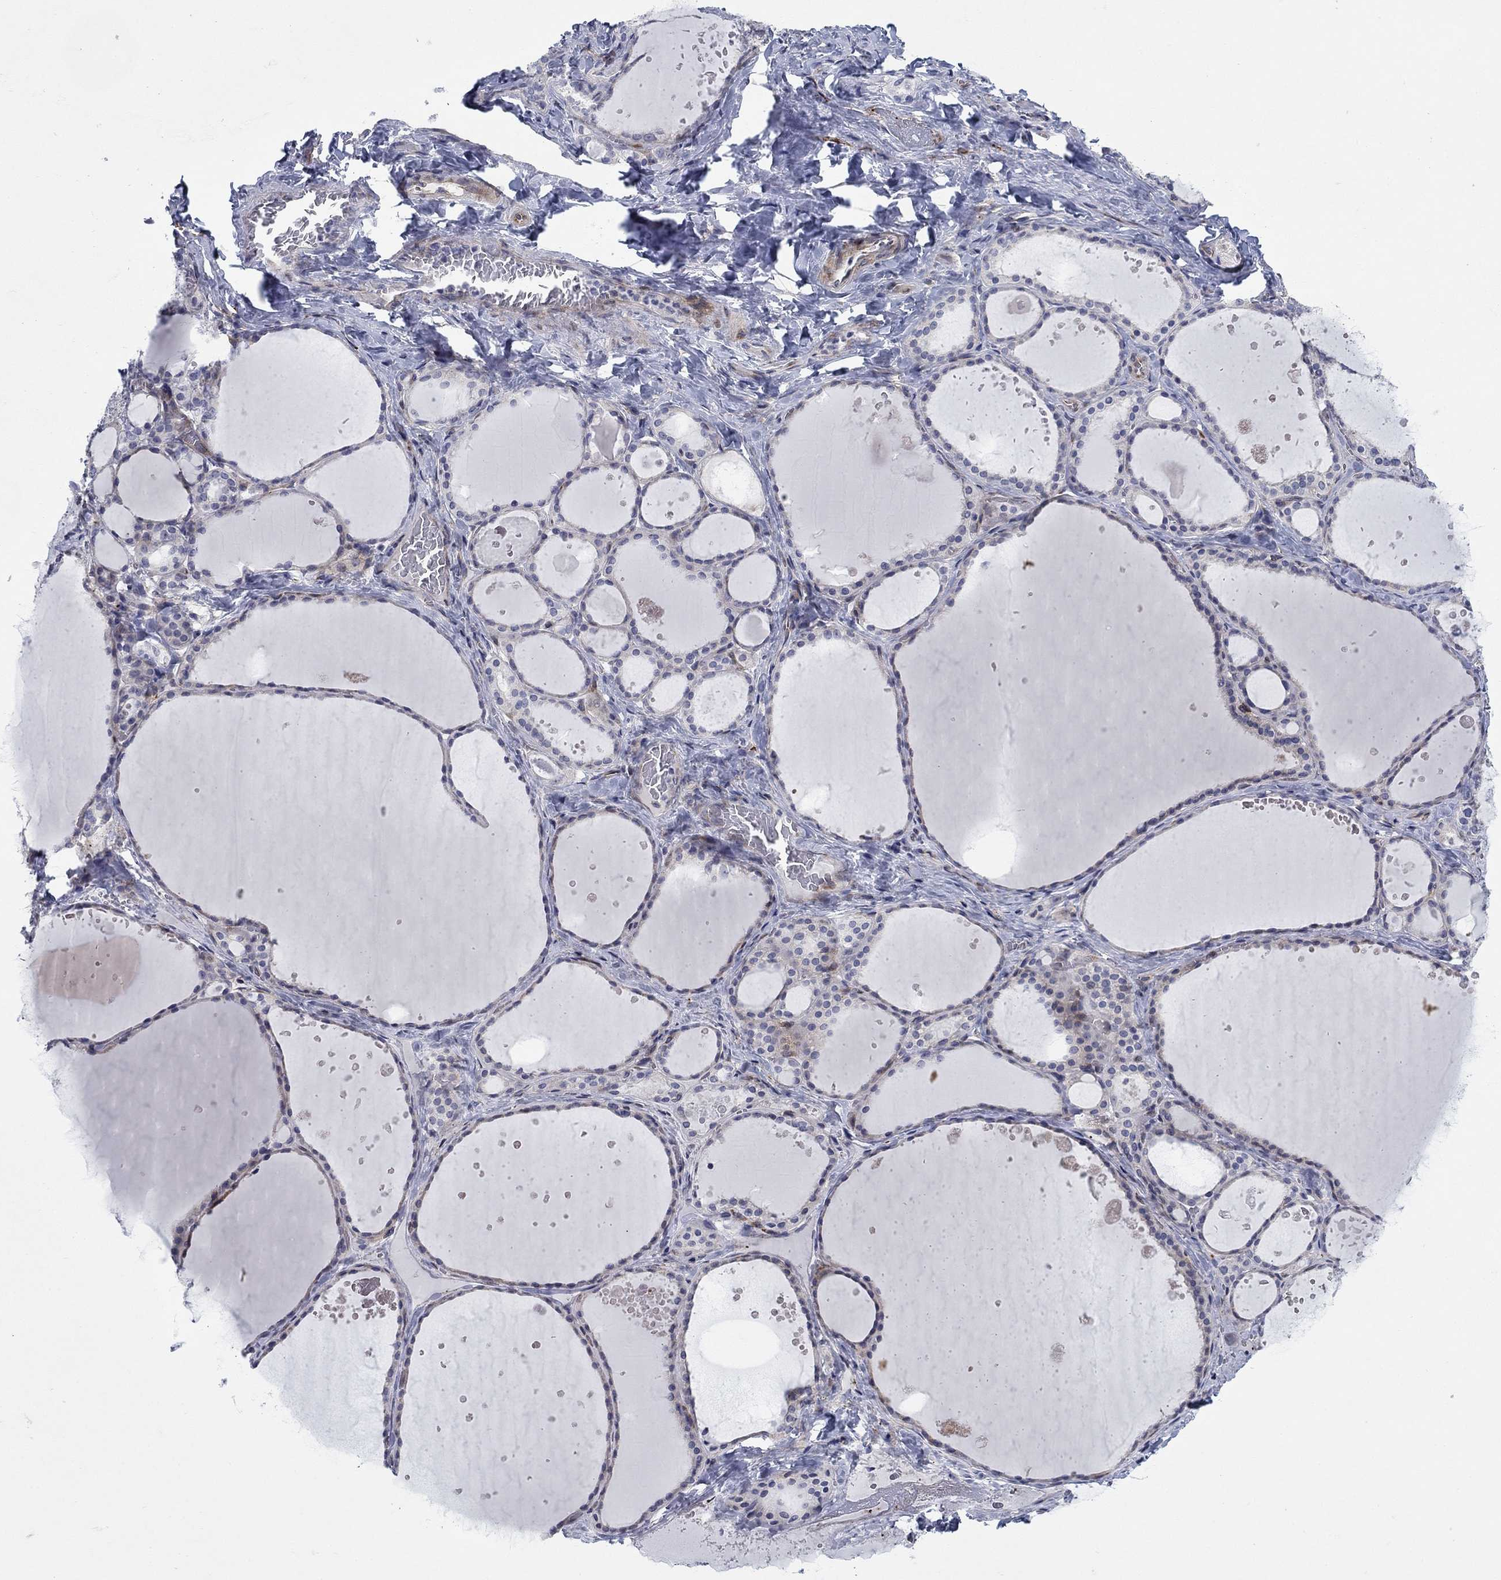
{"staining": {"intensity": "weak", "quantity": "25%-75%", "location": "cytoplasmic/membranous"}, "tissue": "thyroid gland", "cell_type": "Glandular cells", "image_type": "normal", "snomed": [{"axis": "morphology", "description": "Normal tissue, NOS"}, {"axis": "topography", "description": "Thyroid gland"}], "caption": "This image displays IHC staining of unremarkable thyroid gland, with low weak cytoplasmic/membranous expression in approximately 25%-75% of glandular cells.", "gene": "FXR1", "patient": {"sex": "male", "age": 63}}